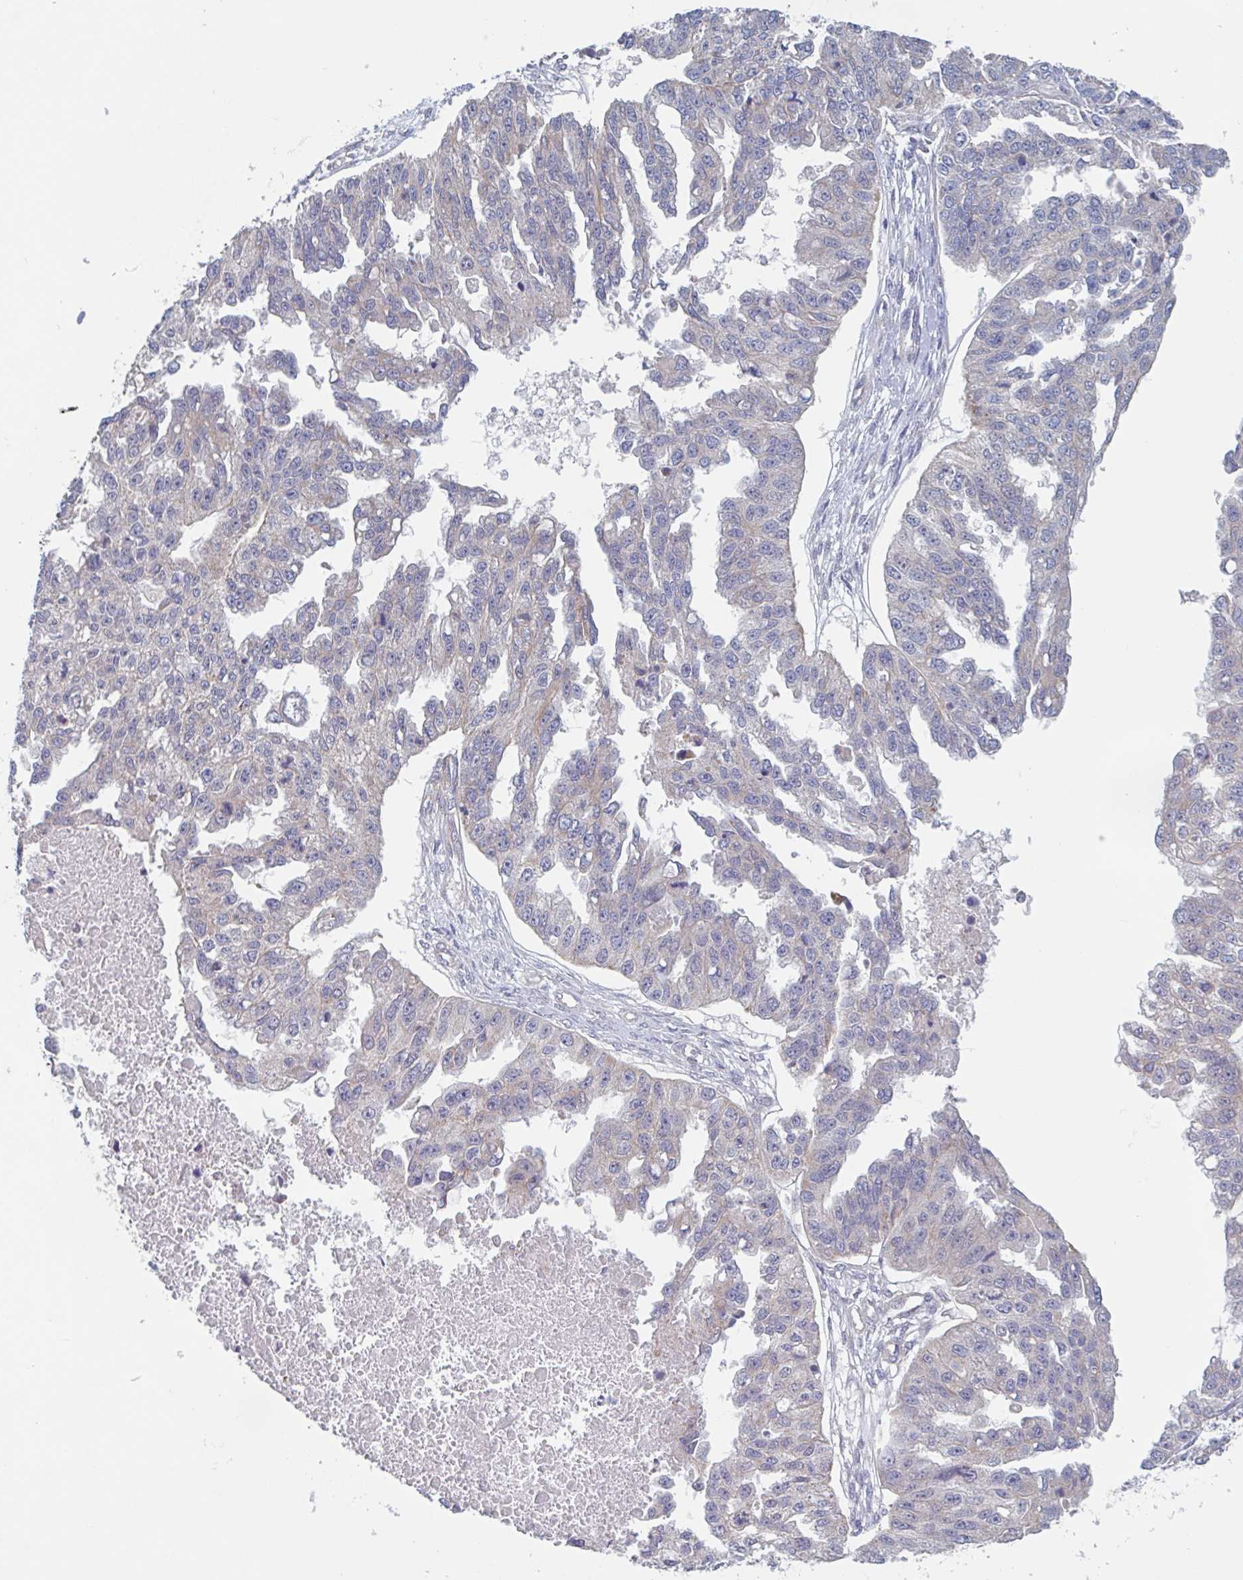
{"staining": {"intensity": "weak", "quantity": "<25%", "location": "cytoplasmic/membranous"}, "tissue": "ovarian cancer", "cell_type": "Tumor cells", "image_type": "cancer", "snomed": [{"axis": "morphology", "description": "Cystadenocarcinoma, serous, NOS"}, {"axis": "topography", "description": "Ovary"}], "caption": "DAB (3,3'-diaminobenzidine) immunohistochemical staining of human serous cystadenocarcinoma (ovarian) shows no significant staining in tumor cells. (DAB immunohistochemistry, high magnification).", "gene": "SURF1", "patient": {"sex": "female", "age": 58}}